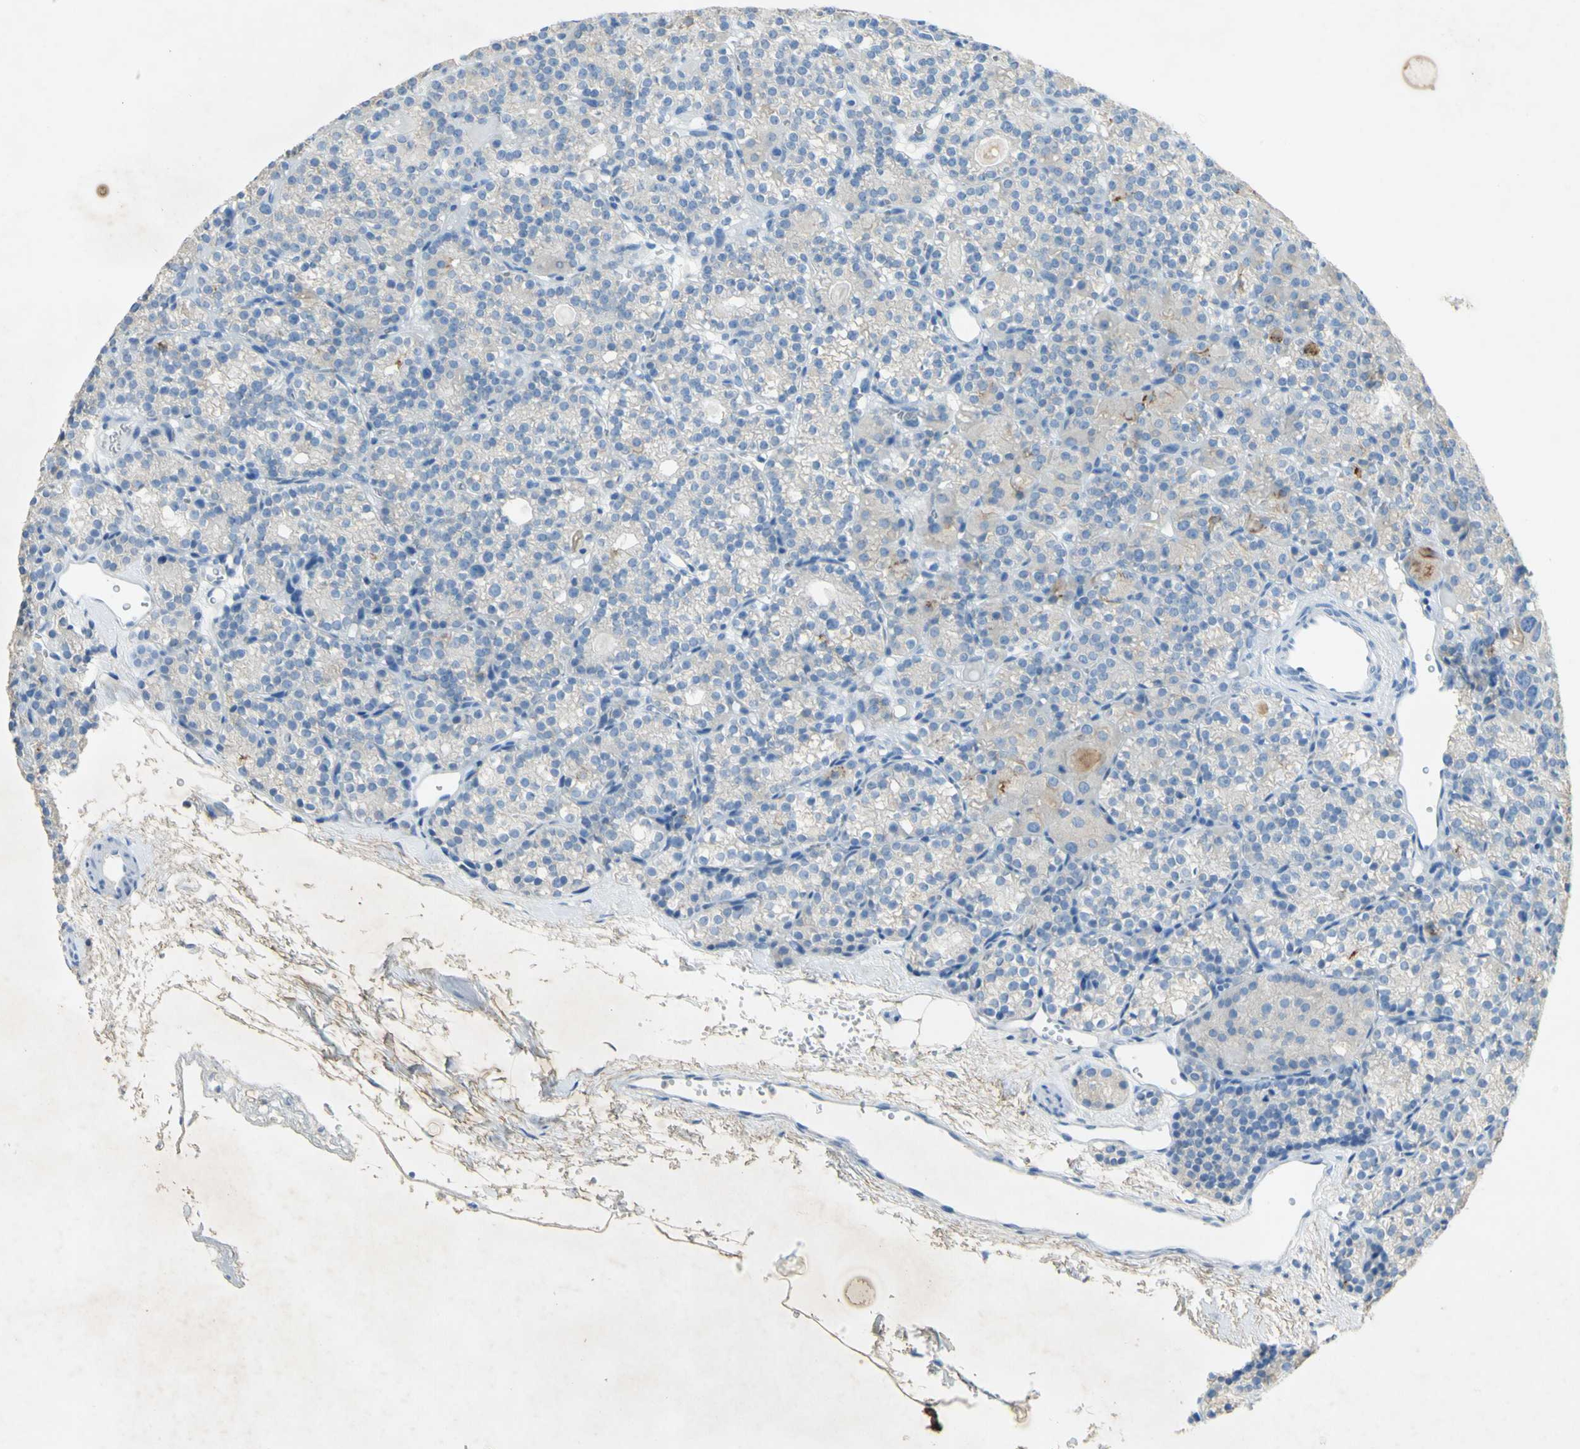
{"staining": {"intensity": "weak", "quantity": ">75%", "location": "cytoplasmic/membranous"}, "tissue": "parathyroid gland", "cell_type": "Glandular cells", "image_type": "normal", "snomed": [{"axis": "morphology", "description": "Normal tissue, NOS"}, {"axis": "topography", "description": "Parathyroid gland"}], "caption": "Glandular cells demonstrate low levels of weak cytoplasmic/membranous staining in about >75% of cells in benign parathyroid gland.", "gene": "GDF15", "patient": {"sex": "female", "age": 64}}